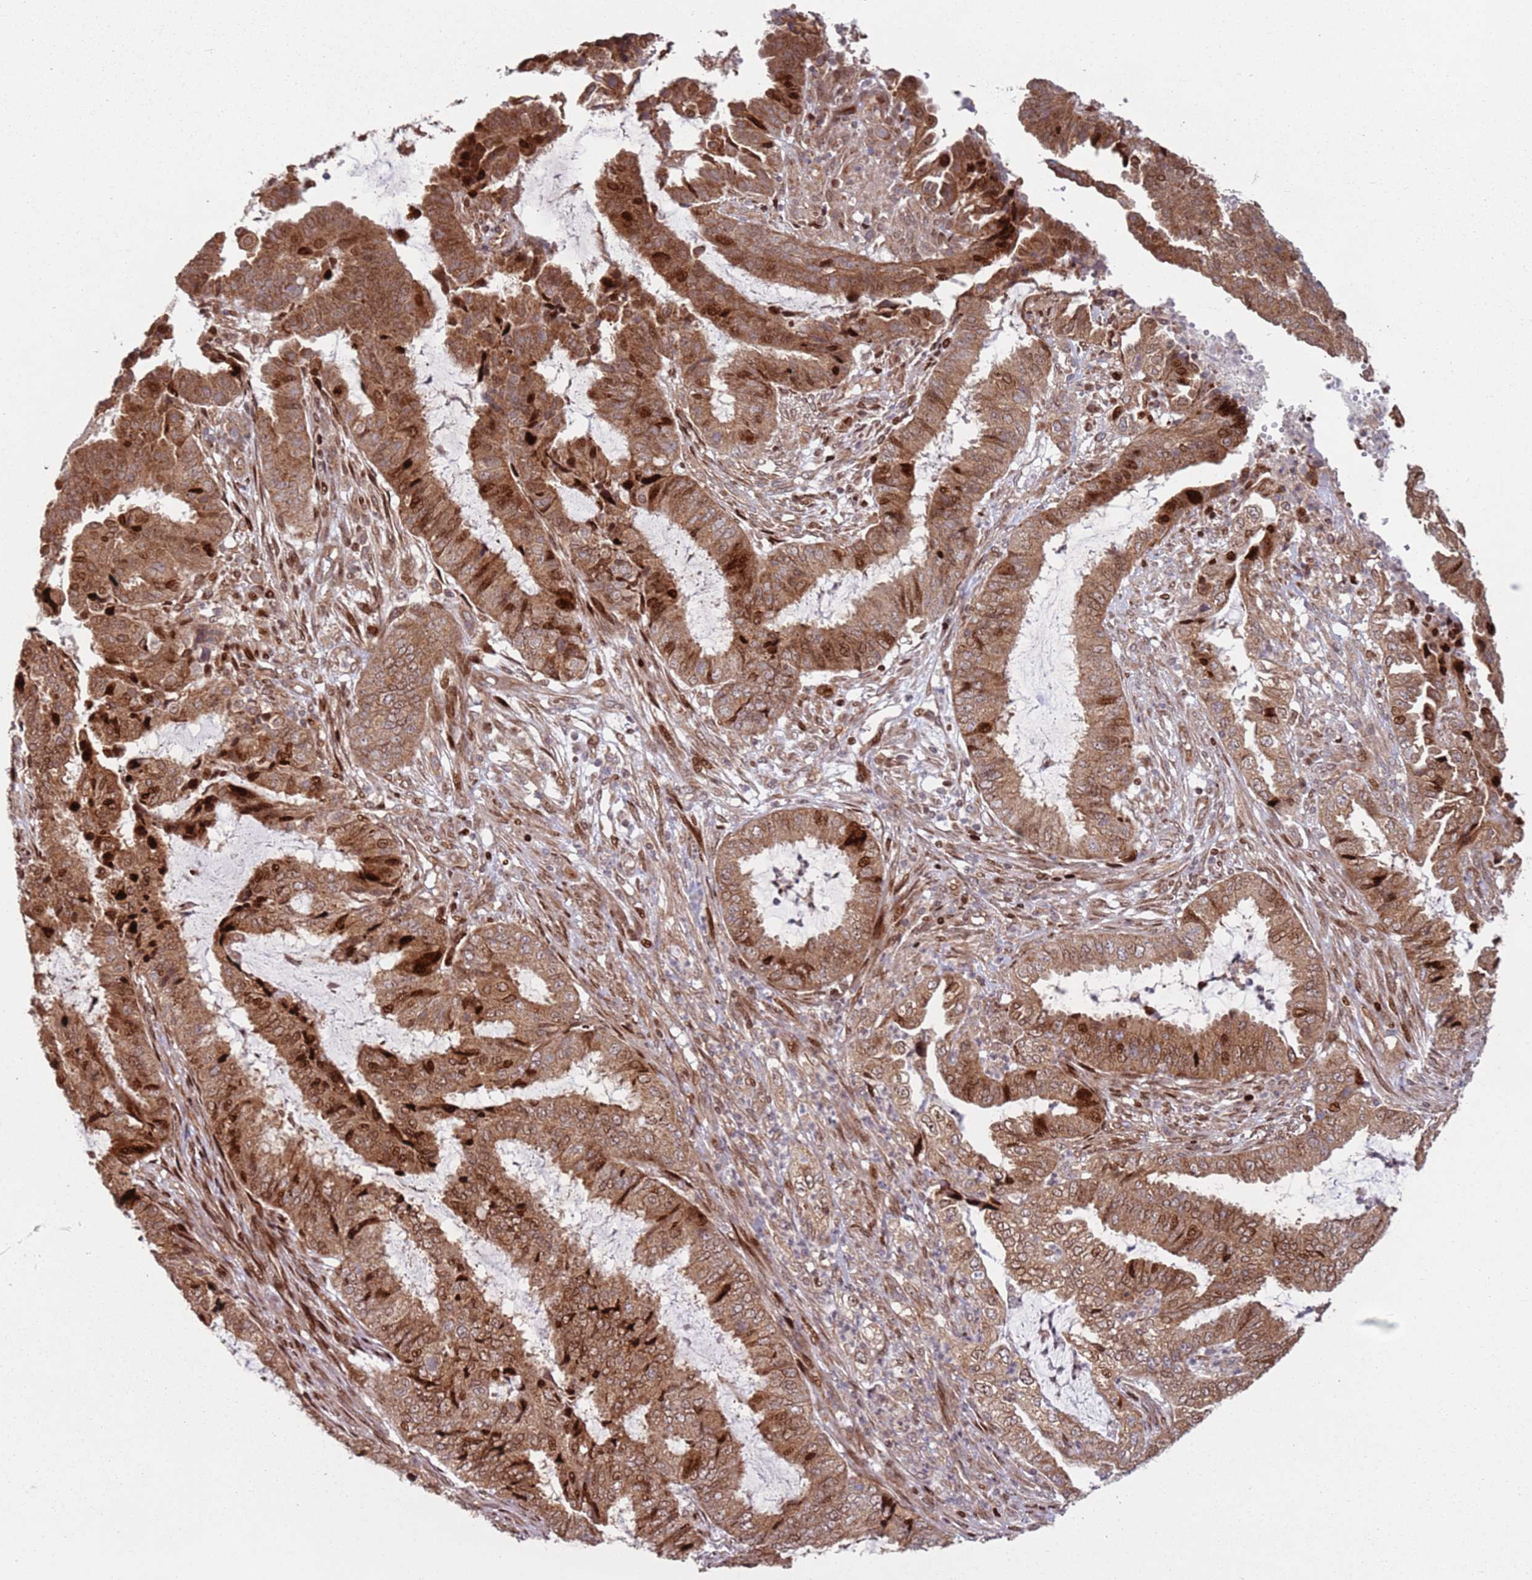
{"staining": {"intensity": "strong", "quantity": ">75%", "location": "cytoplasmic/membranous,nuclear"}, "tissue": "endometrial cancer", "cell_type": "Tumor cells", "image_type": "cancer", "snomed": [{"axis": "morphology", "description": "Adenocarcinoma, NOS"}, {"axis": "topography", "description": "Endometrium"}], "caption": "An image of human endometrial cancer stained for a protein reveals strong cytoplasmic/membranous and nuclear brown staining in tumor cells.", "gene": "HNRNPLL", "patient": {"sex": "female", "age": 51}}